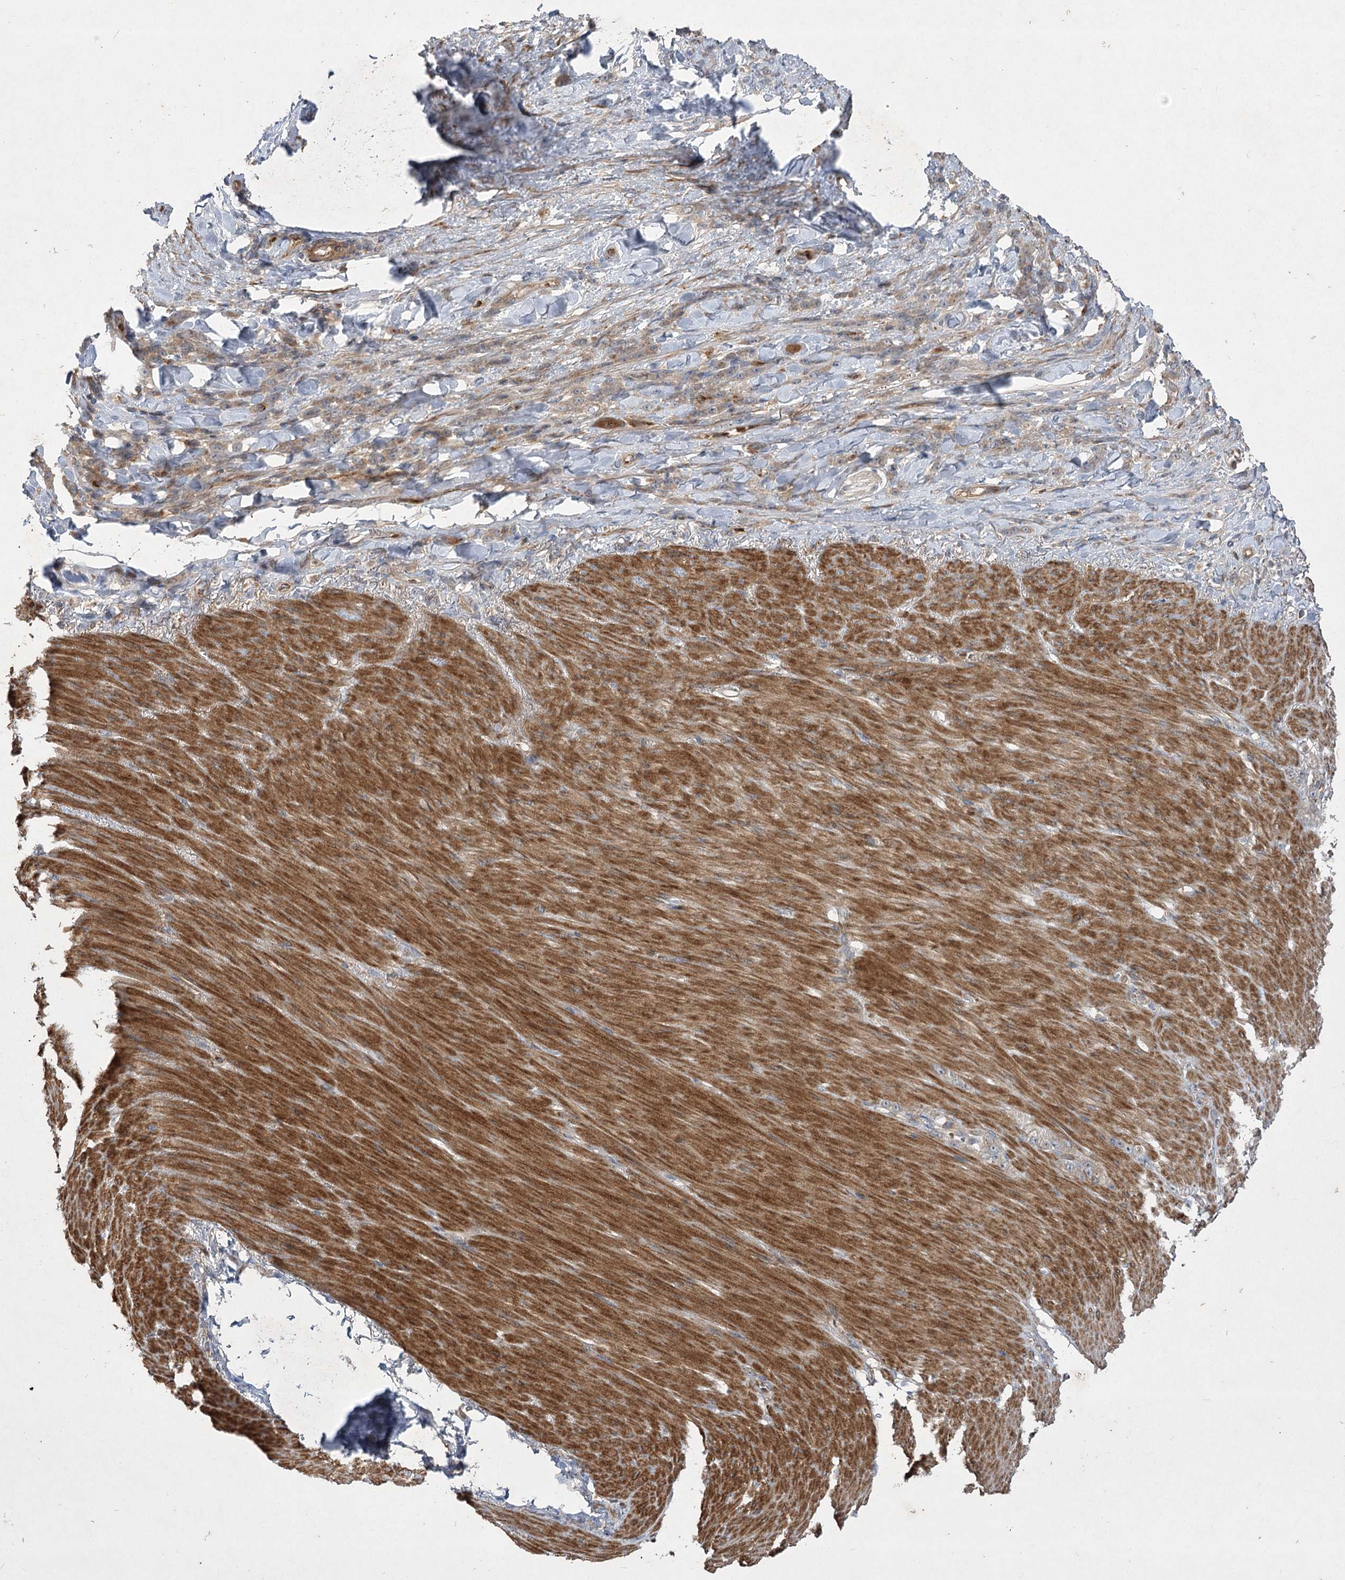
{"staining": {"intensity": "weak", "quantity": ">75%", "location": "cytoplasmic/membranous"}, "tissue": "stomach cancer", "cell_type": "Tumor cells", "image_type": "cancer", "snomed": [{"axis": "morphology", "description": "Normal tissue, NOS"}, {"axis": "morphology", "description": "Adenocarcinoma, NOS"}, {"axis": "topography", "description": "Stomach"}], "caption": "Immunohistochemical staining of stomach cancer (adenocarcinoma) shows weak cytoplasmic/membranous protein staining in about >75% of tumor cells.", "gene": "KIAA0825", "patient": {"sex": "male", "age": 82}}